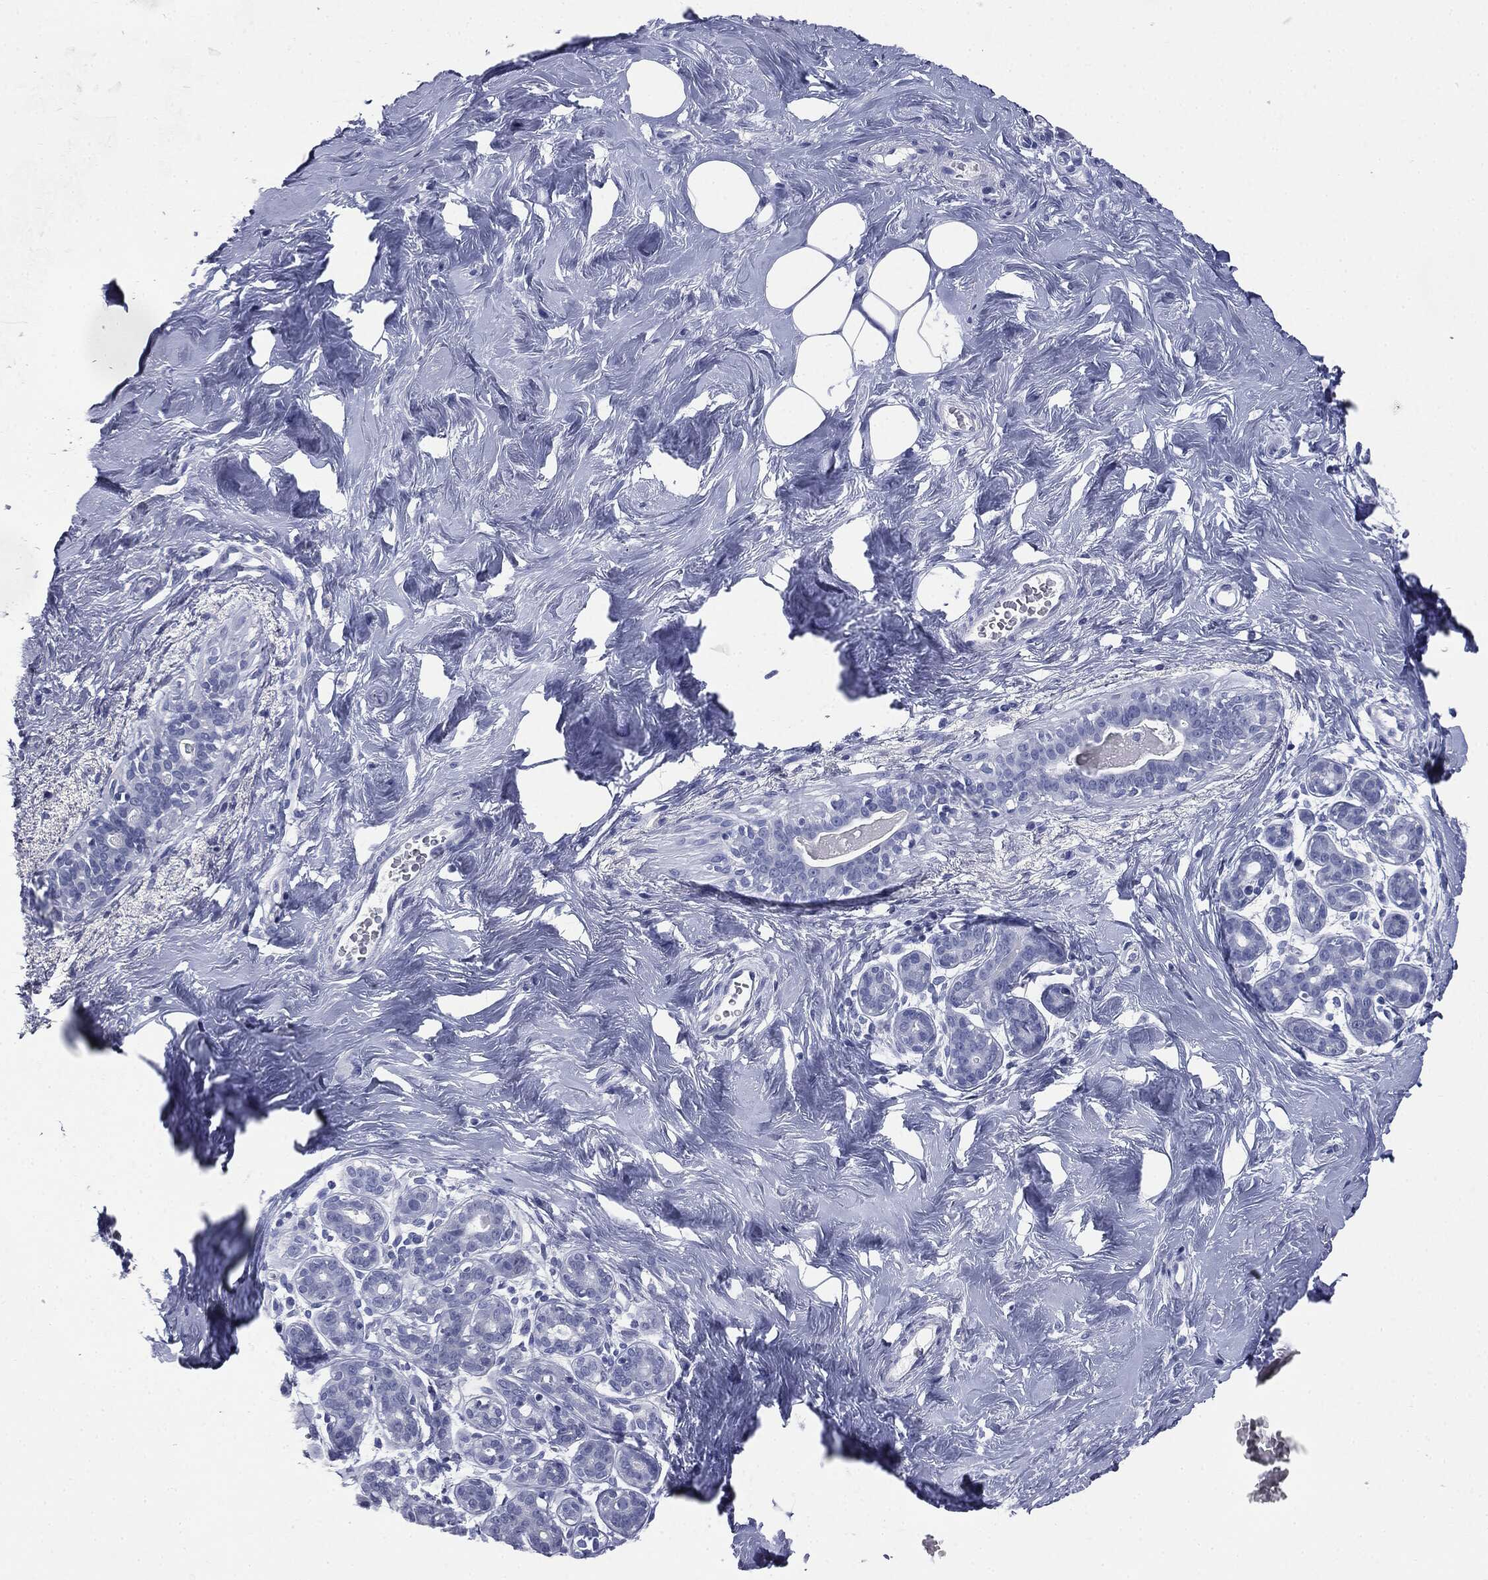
{"staining": {"intensity": "negative", "quantity": "none", "location": "none"}, "tissue": "breast", "cell_type": "Adipocytes", "image_type": "normal", "snomed": [{"axis": "morphology", "description": "Normal tissue, NOS"}, {"axis": "topography", "description": "Breast"}], "caption": "The immunohistochemistry (IHC) image has no significant expression in adipocytes of breast. The staining is performed using DAB brown chromogen with nuclei counter-stained in using hematoxylin.", "gene": "ATP2A1", "patient": {"sex": "female", "age": 43}}